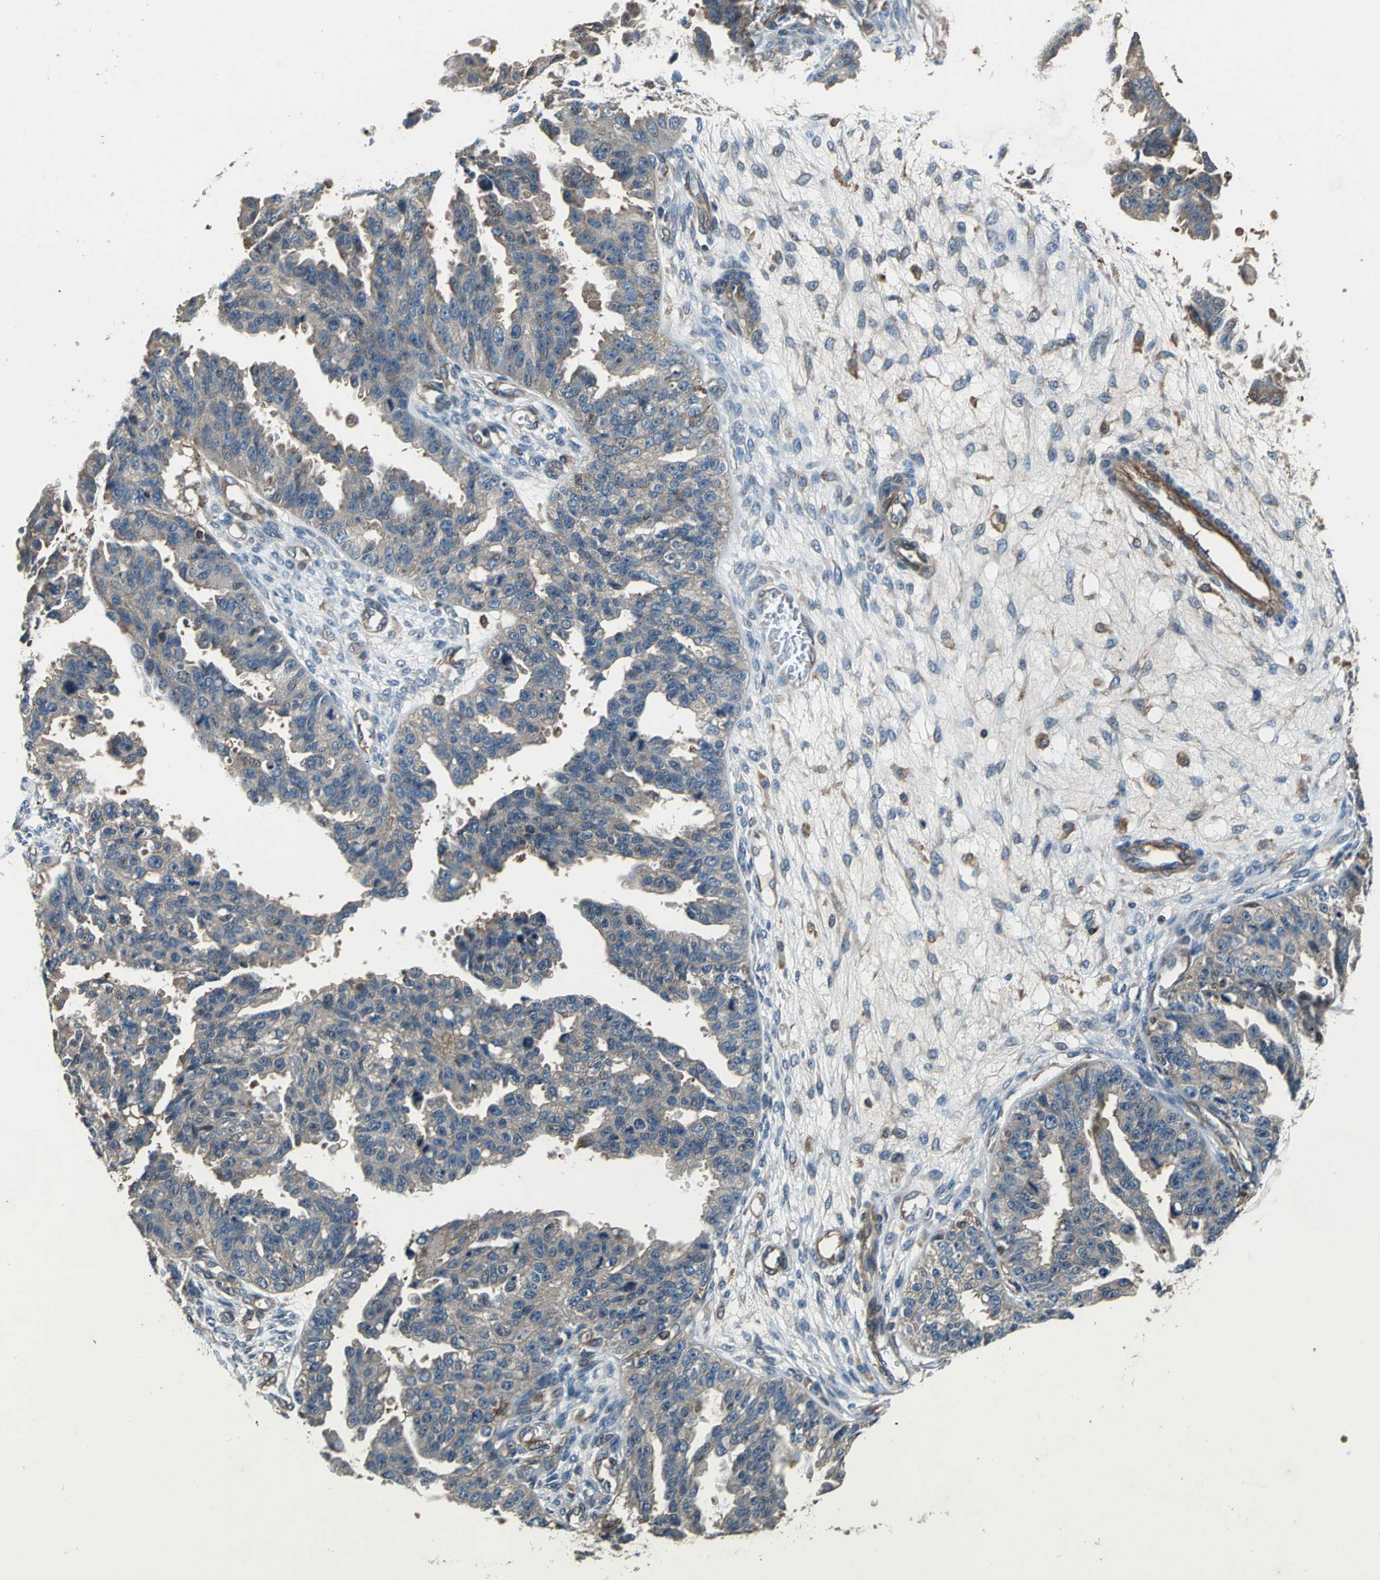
{"staining": {"intensity": "moderate", "quantity": ">75%", "location": "cytoplasmic/membranous"}, "tissue": "ovarian cancer", "cell_type": "Tumor cells", "image_type": "cancer", "snomed": [{"axis": "morphology", "description": "Carcinoma, NOS"}, {"axis": "topography", "description": "Soft tissue"}, {"axis": "topography", "description": "Ovary"}], "caption": "Human ovarian carcinoma stained with a brown dye reveals moderate cytoplasmic/membranous positive expression in about >75% of tumor cells.", "gene": "PARVA", "patient": {"sex": "female", "age": 54}}